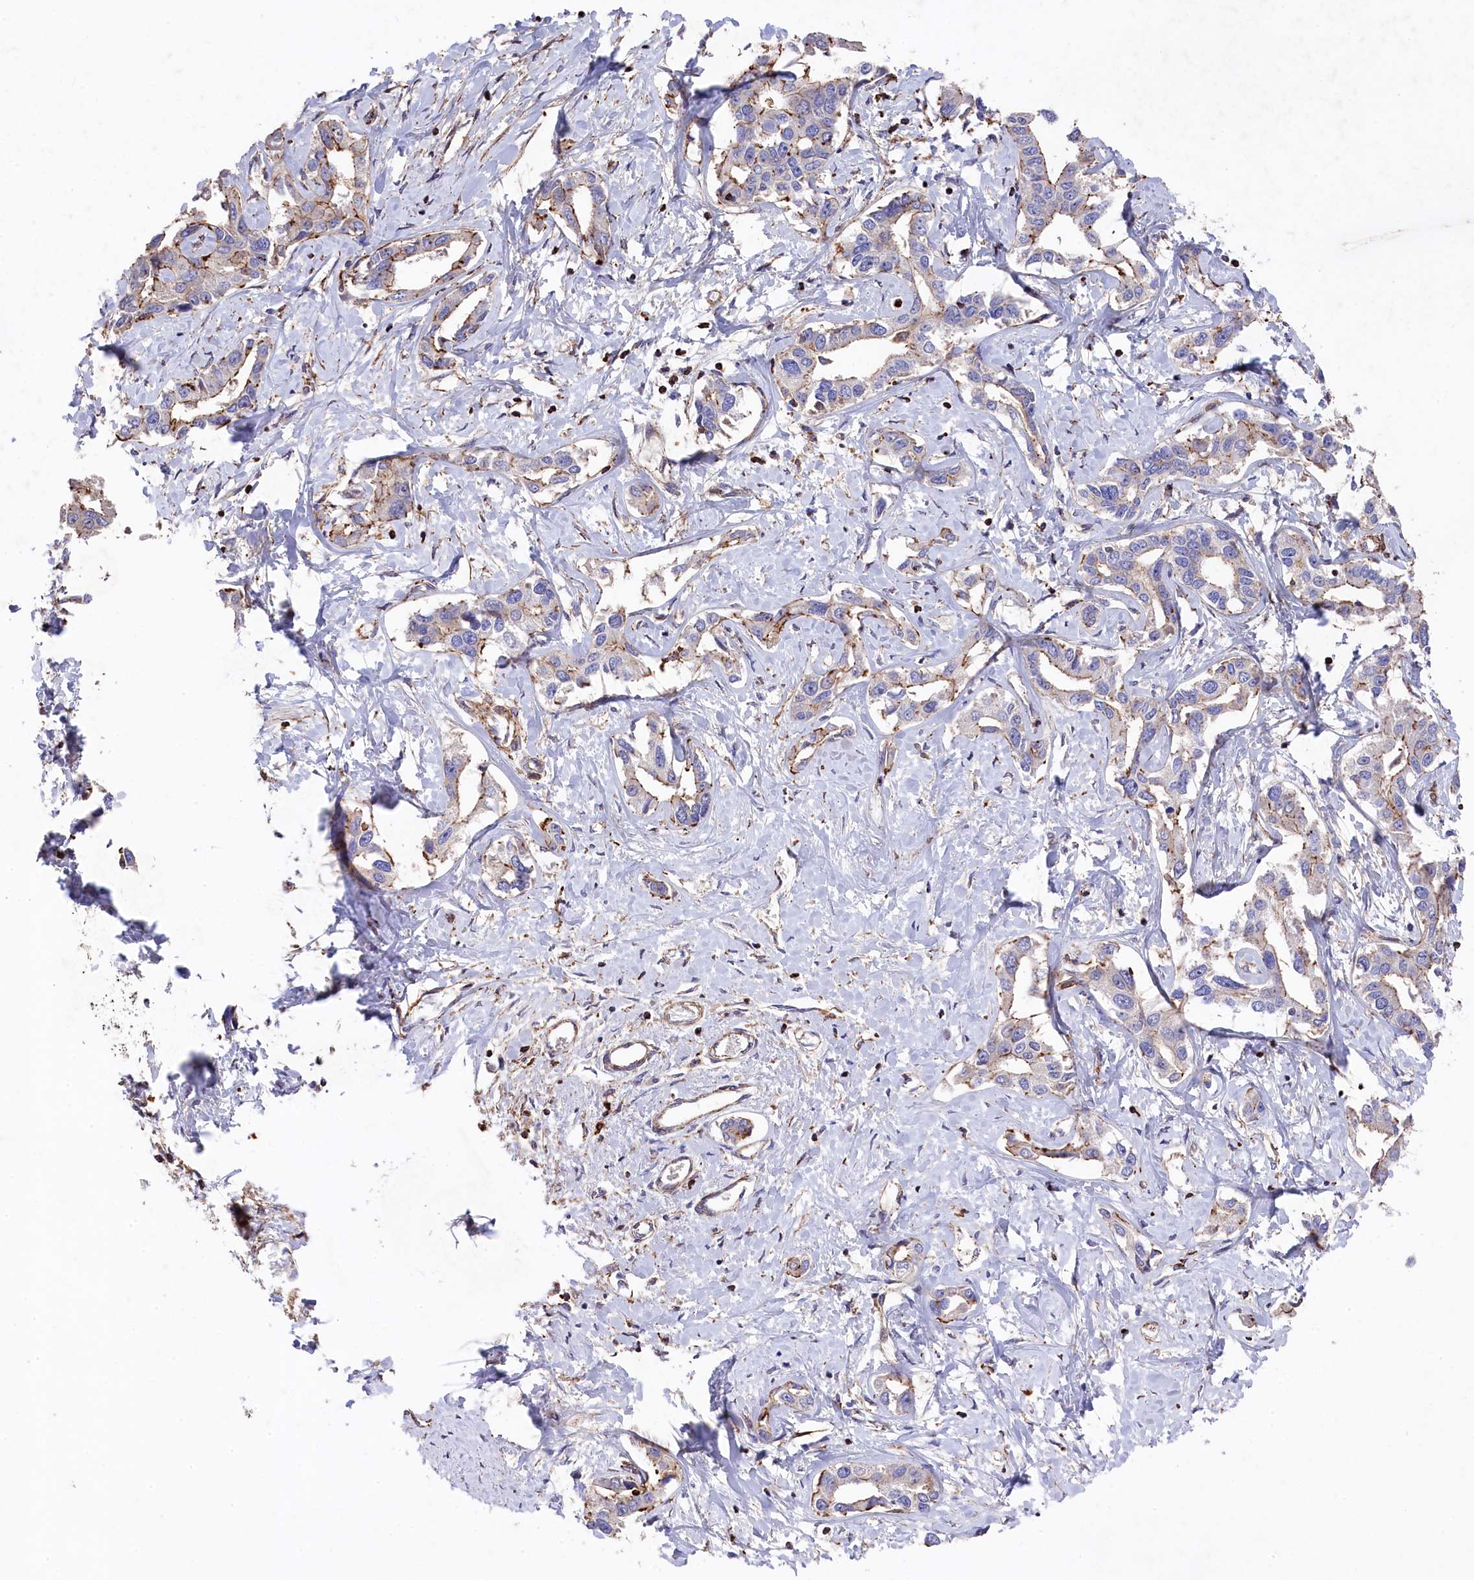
{"staining": {"intensity": "weak", "quantity": "<25%", "location": "cytoplasmic/membranous"}, "tissue": "liver cancer", "cell_type": "Tumor cells", "image_type": "cancer", "snomed": [{"axis": "morphology", "description": "Cholangiocarcinoma"}, {"axis": "topography", "description": "Liver"}], "caption": "A high-resolution photomicrograph shows immunohistochemistry (IHC) staining of liver cancer, which exhibits no significant positivity in tumor cells. The staining was performed using DAB to visualize the protein expression in brown, while the nuclei were stained in blue with hematoxylin (Magnification: 20x).", "gene": "RAPSN", "patient": {"sex": "male", "age": 59}}